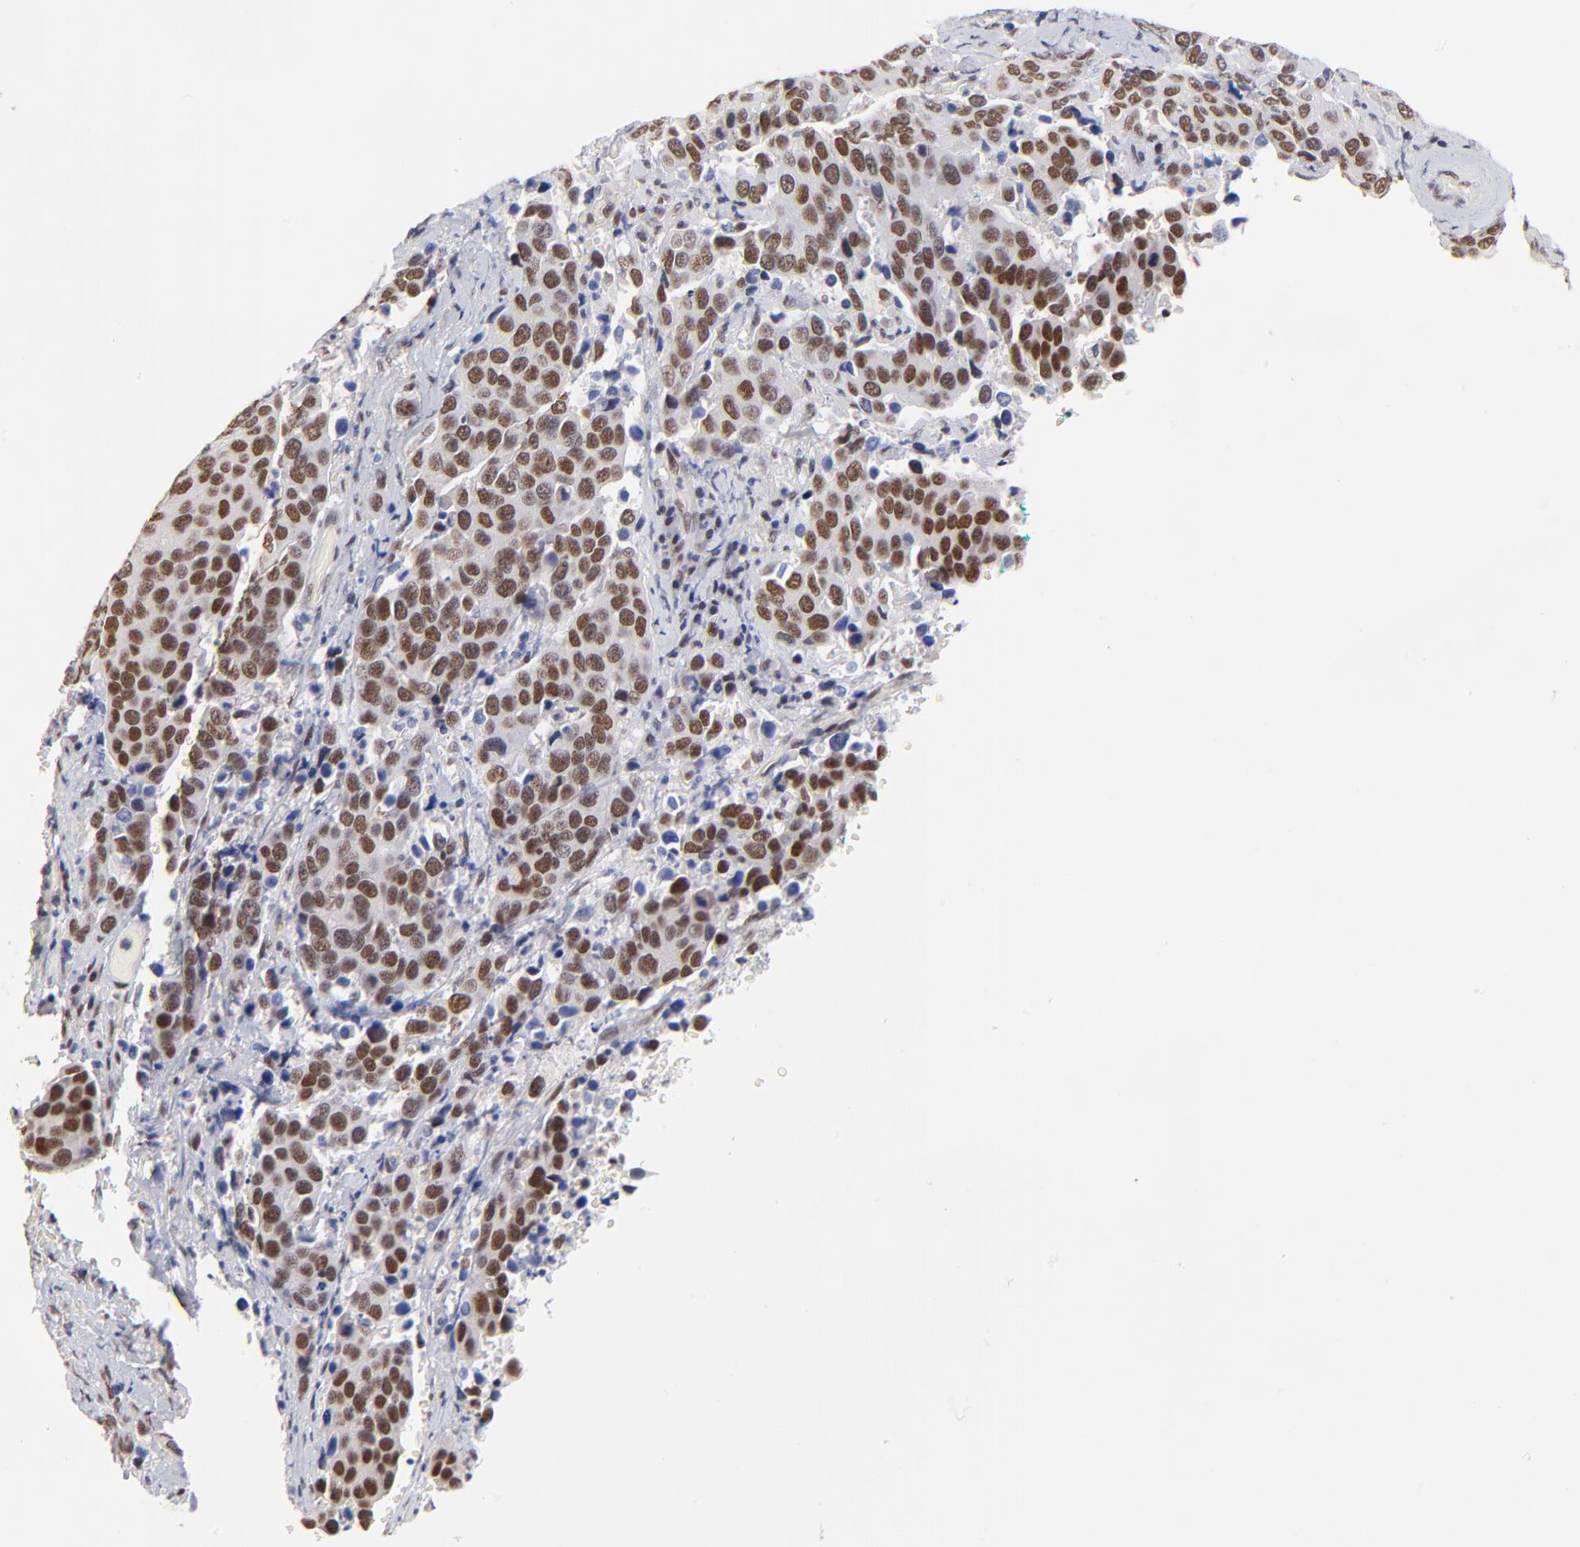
{"staining": {"intensity": "strong", "quantity": ">75%", "location": "nuclear"}, "tissue": "cervical cancer", "cell_type": "Tumor cells", "image_type": "cancer", "snomed": [{"axis": "morphology", "description": "Squamous cell carcinoma, NOS"}, {"axis": "topography", "description": "Cervix"}], "caption": "A brown stain shows strong nuclear positivity of a protein in squamous cell carcinoma (cervical) tumor cells.", "gene": "ZMYM3", "patient": {"sex": "female", "age": 54}}